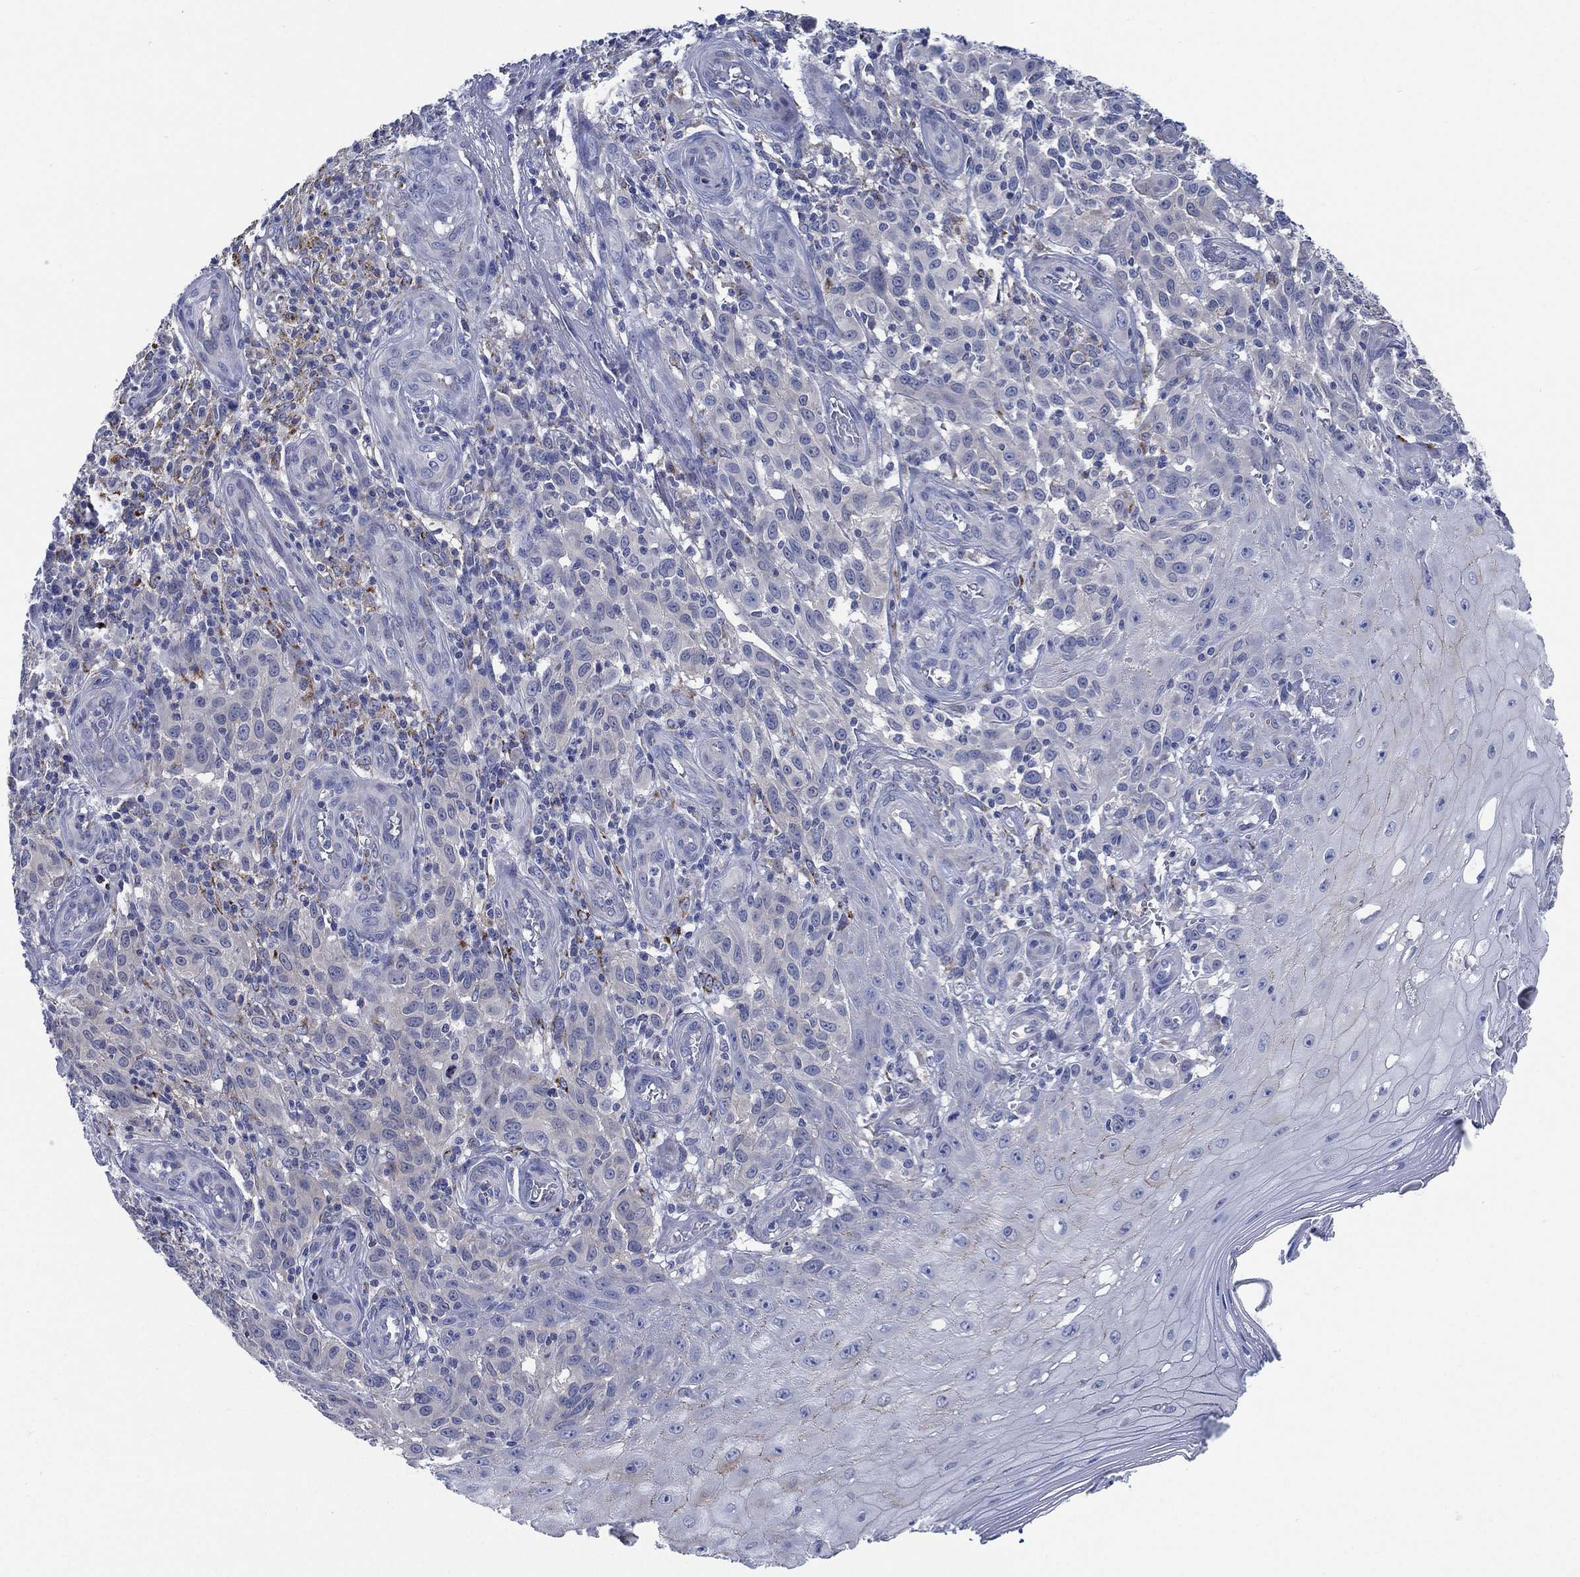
{"staining": {"intensity": "negative", "quantity": "none", "location": "none"}, "tissue": "melanoma", "cell_type": "Tumor cells", "image_type": "cancer", "snomed": [{"axis": "morphology", "description": "Malignant melanoma, NOS"}, {"axis": "topography", "description": "Skin"}], "caption": "Human melanoma stained for a protein using immunohistochemistry reveals no expression in tumor cells.", "gene": "C5orf46", "patient": {"sex": "female", "age": 53}}